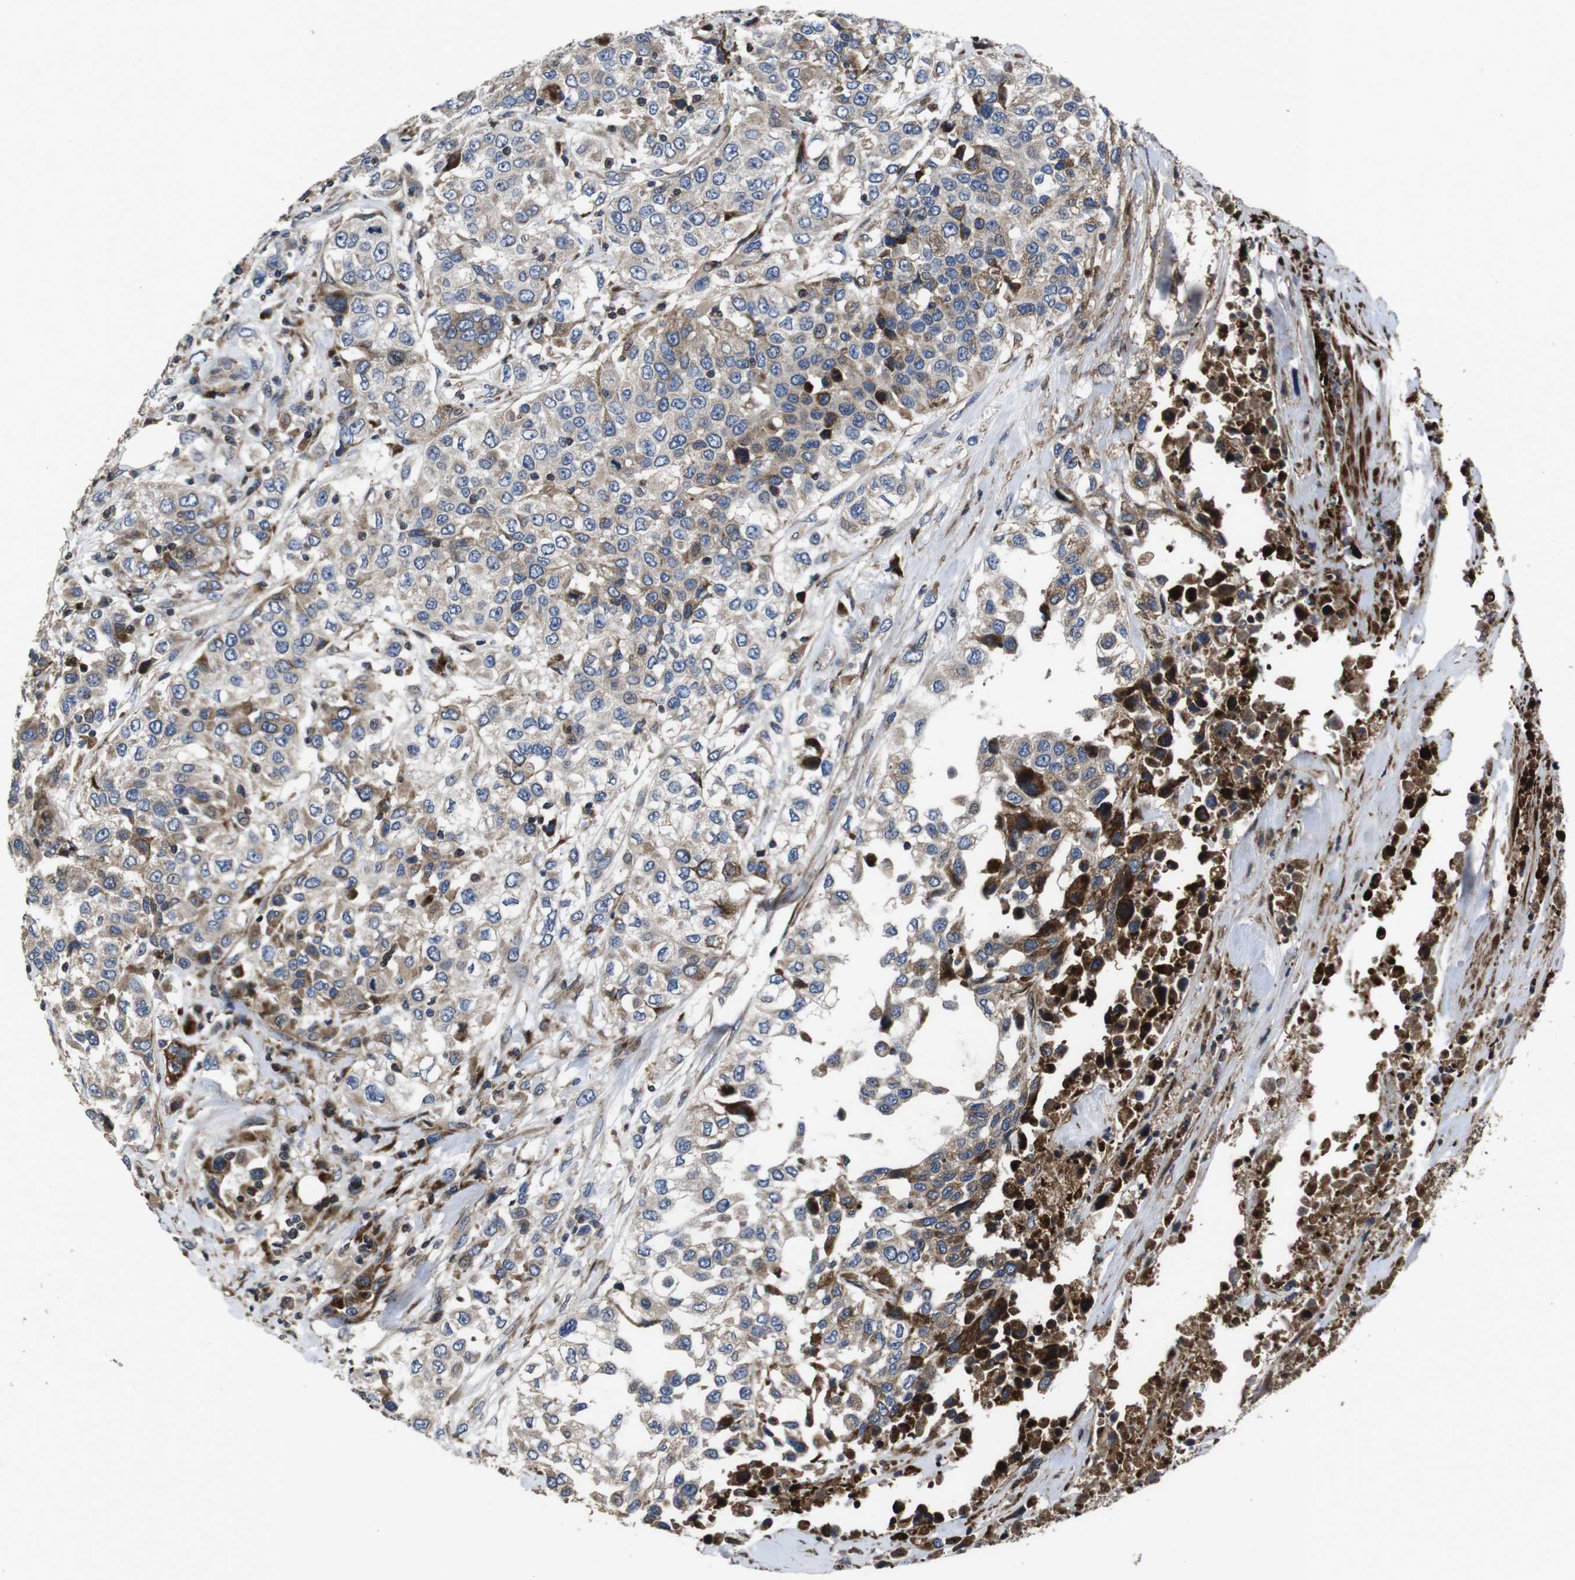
{"staining": {"intensity": "weak", "quantity": ">75%", "location": "cytoplasmic/membranous"}, "tissue": "urothelial cancer", "cell_type": "Tumor cells", "image_type": "cancer", "snomed": [{"axis": "morphology", "description": "Urothelial carcinoma, High grade"}, {"axis": "topography", "description": "Urinary bladder"}], "caption": "High-grade urothelial carcinoma stained with a protein marker reveals weak staining in tumor cells.", "gene": "SMYD3", "patient": {"sex": "female", "age": 80}}